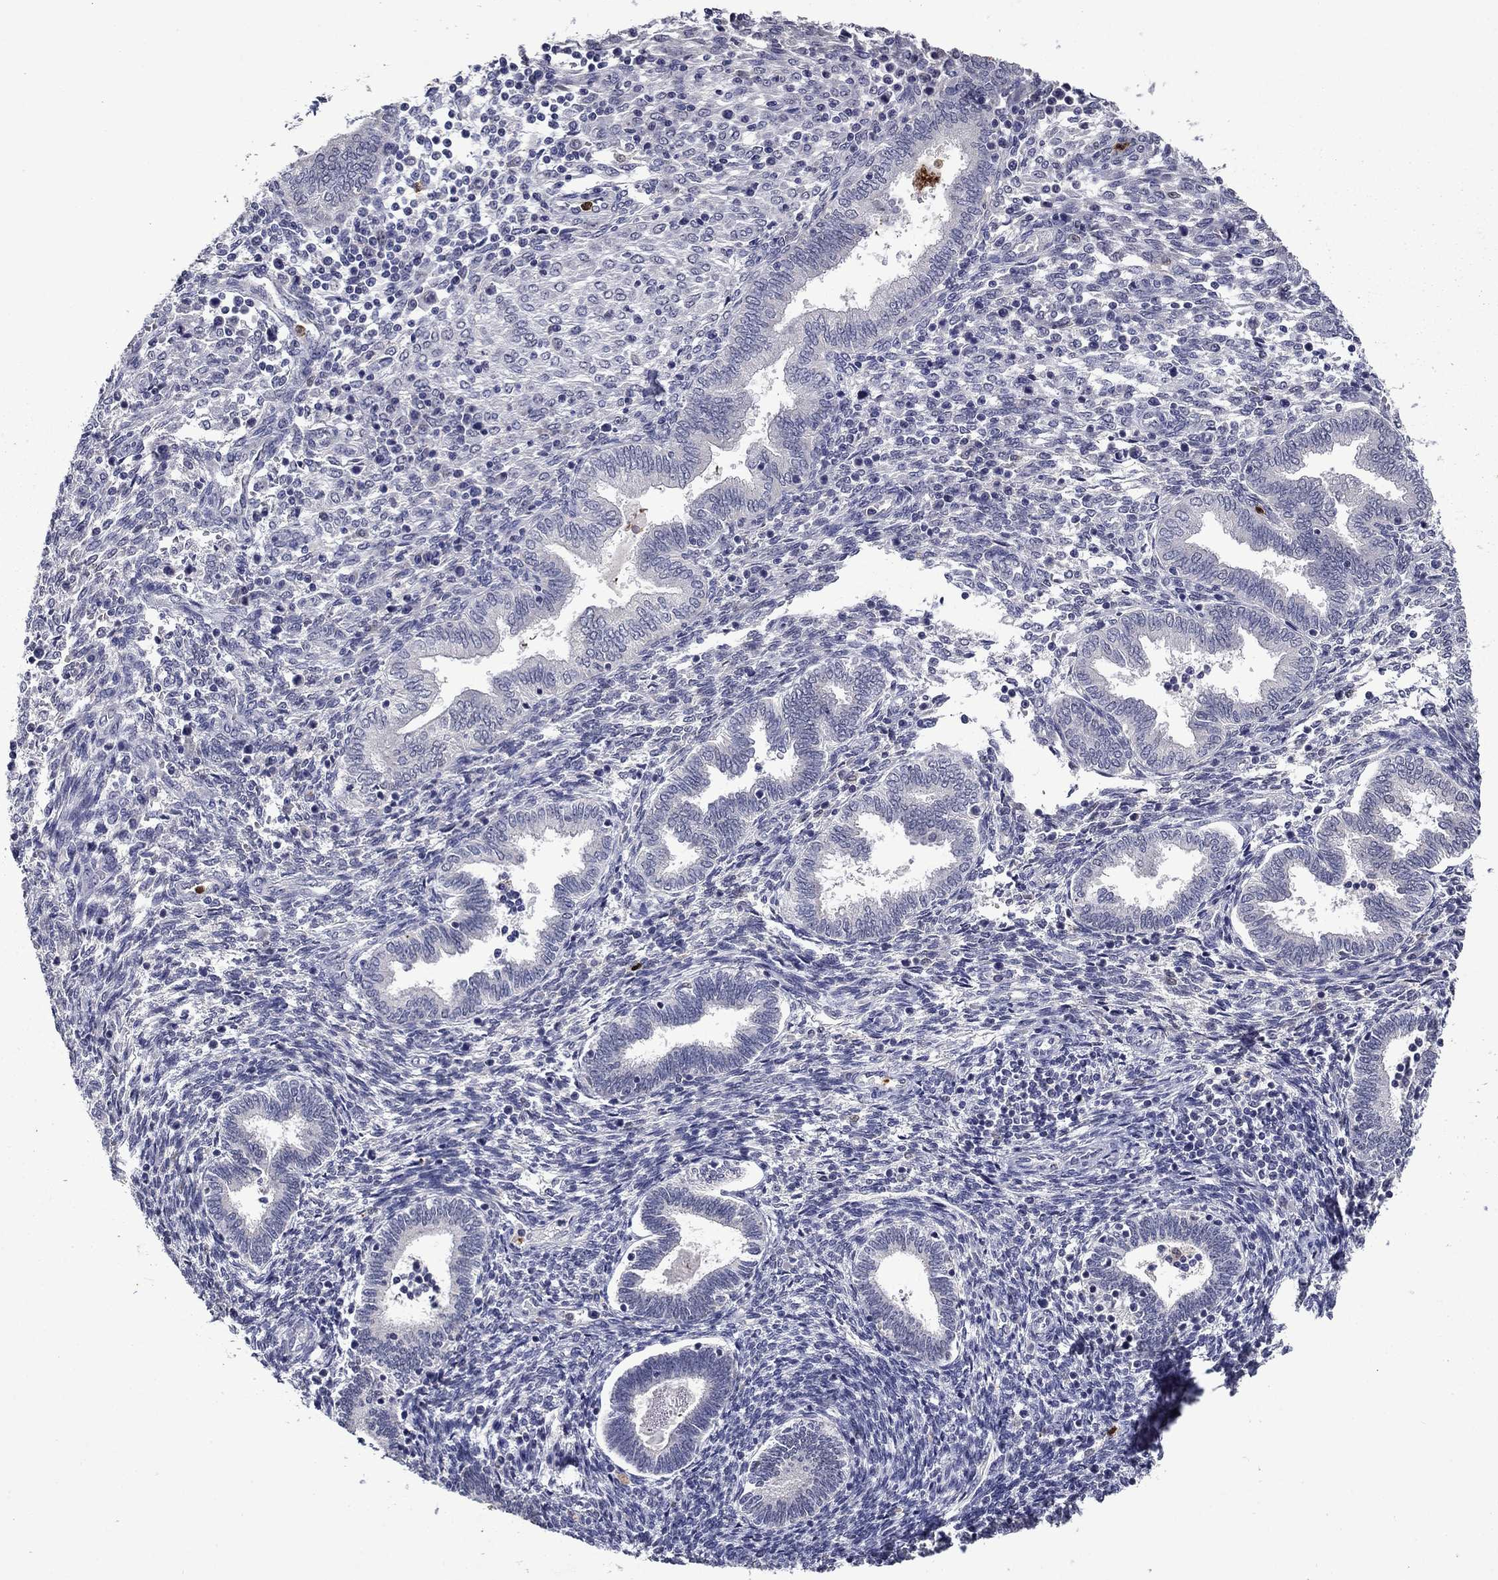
{"staining": {"intensity": "negative", "quantity": "none", "location": "none"}, "tissue": "endometrium", "cell_type": "Cells in endometrial stroma", "image_type": "normal", "snomed": [{"axis": "morphology", "description": "Normal tissue, NOS"}, {"axis": "topography", "description": "Endometrium"}], "caption": "This photomicrograph is of unremarkable endometrium stained with immunohistochemistry (IHC) to label a protein in brown with the nuclei are counter-stained blue. There is no positivity in cells in endometrial stroma.", "gene": "IRF5", "patient": {"sex": "female", "age": 42}}